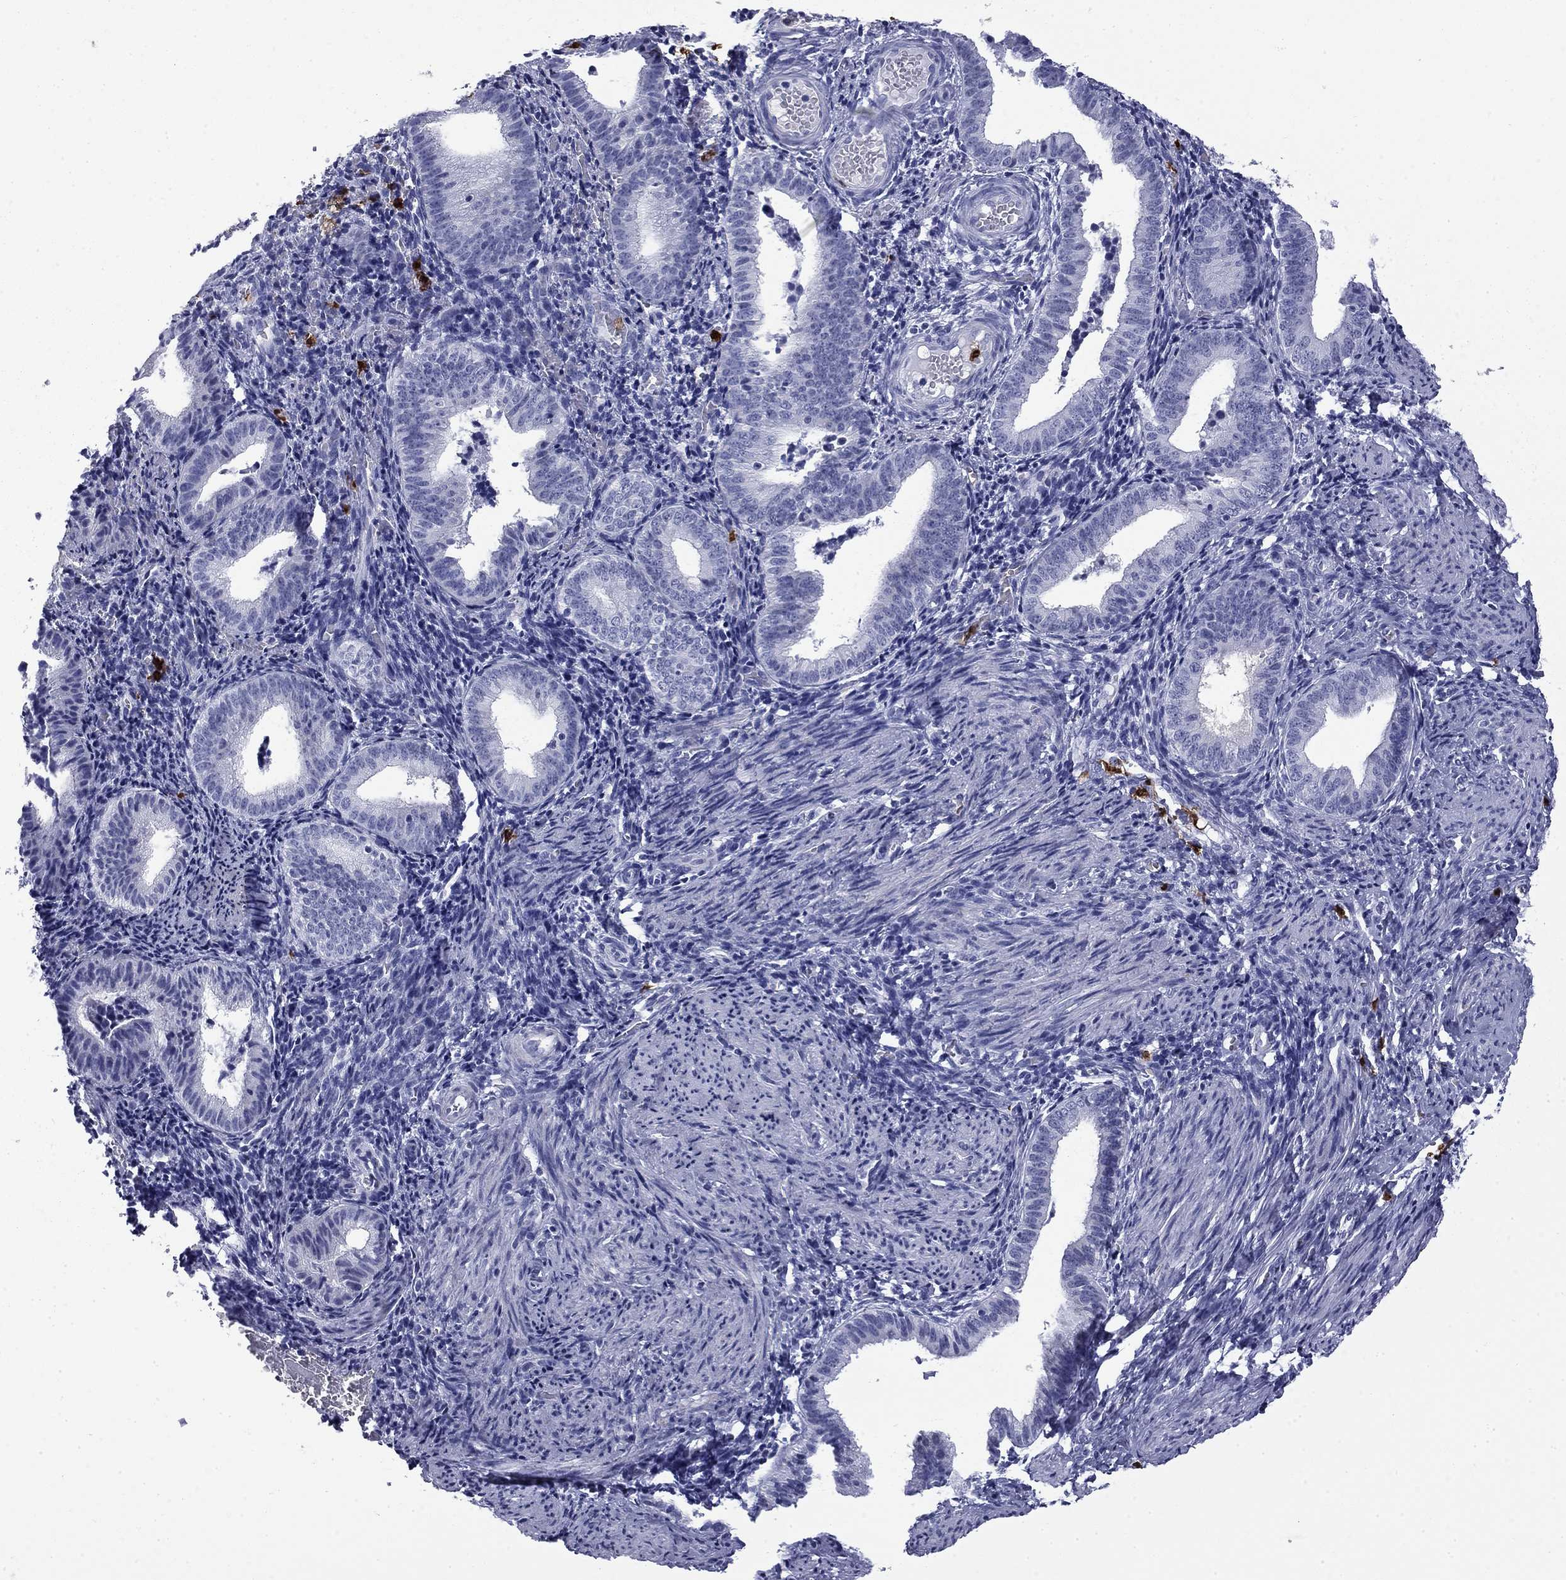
{"staining": {"intensity": "negative", "quantity": "none", "location": "none"}, "tissue": "endometrium", "cell_type": "Cells in endometrial stroma", "image_type": "normal", "snomed": [{"axis": "morphology", "description": "Normal tissue, NOS"}, {"axis": "topography", "description": "Endometrium"}], "caption": "The IHC micrograph has no significant expression in cells in endometrial stroma of endometrium. Brightfield microscopy of immunohistochemistry stained with DAB (3,3'-diaminobenzidine) (brown) and hematoxylin (blue), captured at high magnification.", "gene": "TRIM29", "patient": {"sex": "female", "age": 42}}